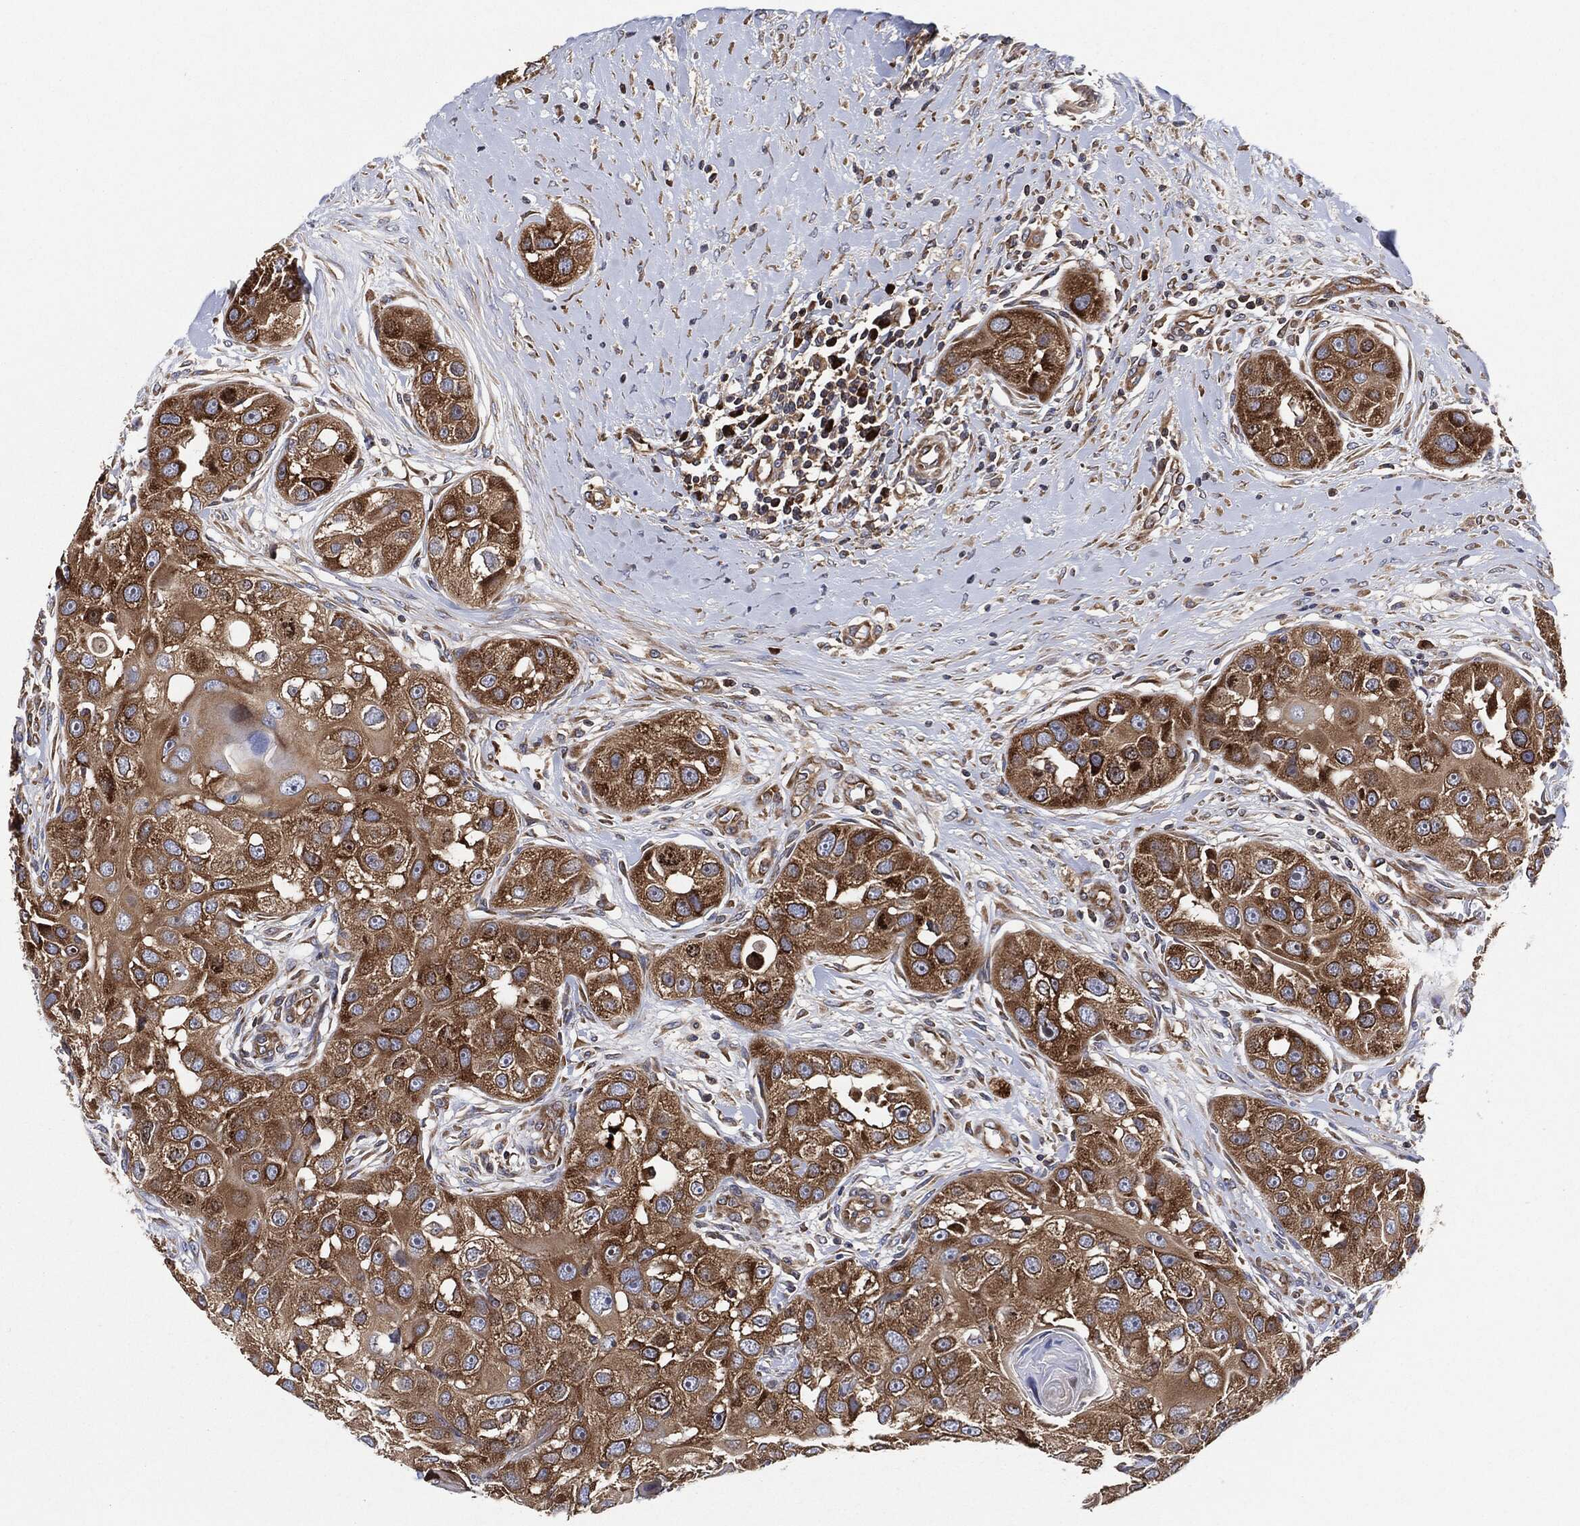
{"staining": {"intensity": "moderate", "quantity": ">75%", "location": "cytoplasmic/membranous"}, "tissue": "head and neck cancer", "cell_type": "Tumor cells", "image_type": "cancer", "snomed": [{"axis": "morphology", "description": "Normal tissue, NOS"}, {"axis": "morphology", "description": "Squamous cell carcinoma, NOS"}, {"axis": "topography", "description": "Skeletal muscle"}, {"axis": "topography", "description": "Head-Neck"}], "caption": "This photomicrograph displays immunohistochemistry (IHC) staining of head and neck squamous cell carcinoma, with medium moderate cytoplasmic/membranous positivity in about >75% of tumor cells.", "gene": "EIF2S2", "patient": {"sex": "male", "age": 51}}